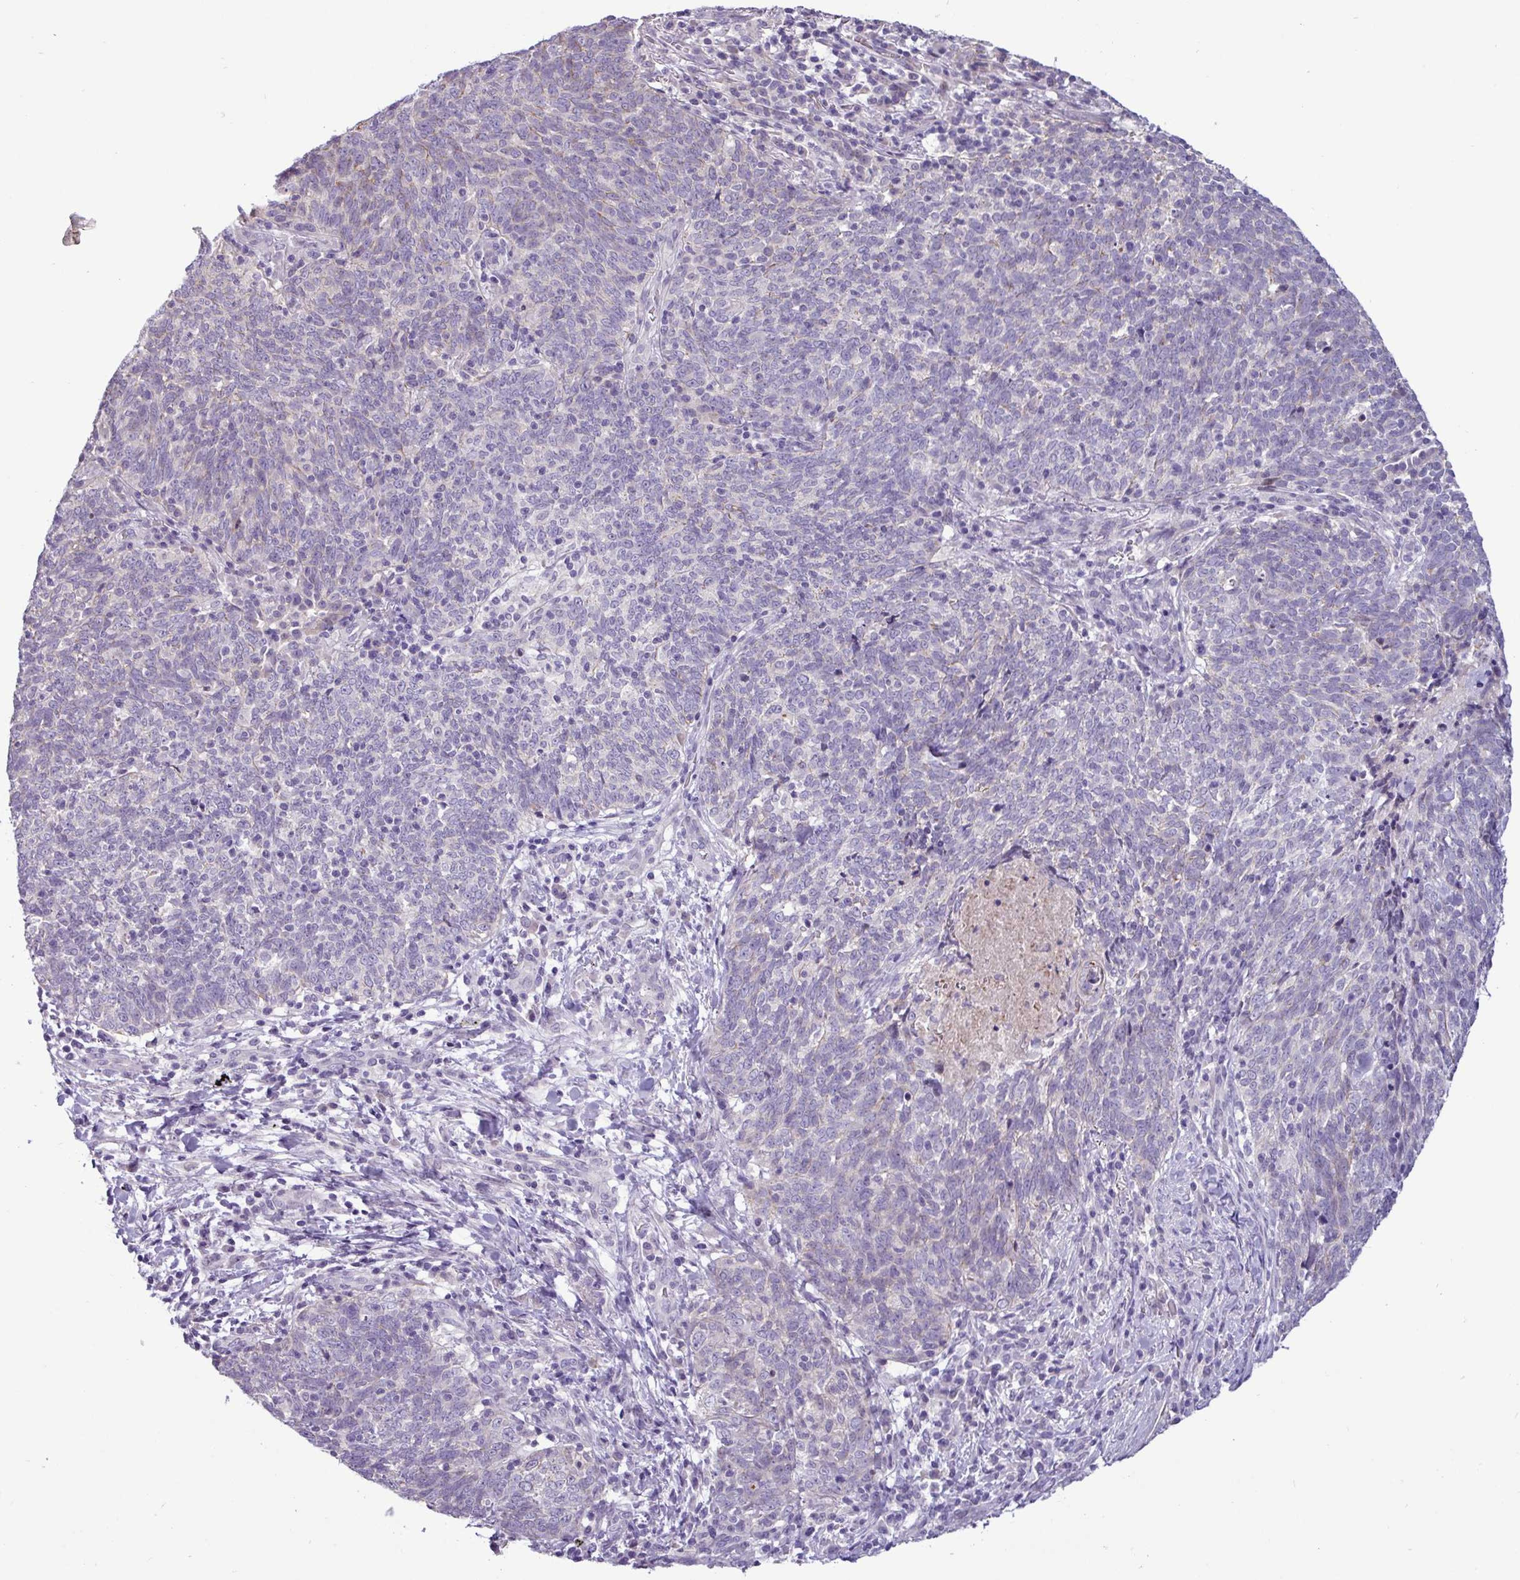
{"staining": {"intensity": "negative", "quantity": "none", "location": "none"}, "tissue": "lung cancer", "cell_type": "Tumor cells", "image_type": "cancer", "snomed": [{"axis": "morphology", "description": "Squamous cell carcinoma, NOS"}, {"axis": "topography", "description": "Lung"}], "caption": "Tumor cells show no significant positivity in squamous cell carcinoma (lung). (DAB IHC, high magnification).", "gene": "PNLDC1", "patient": {"sex": "female", "age": 72}}